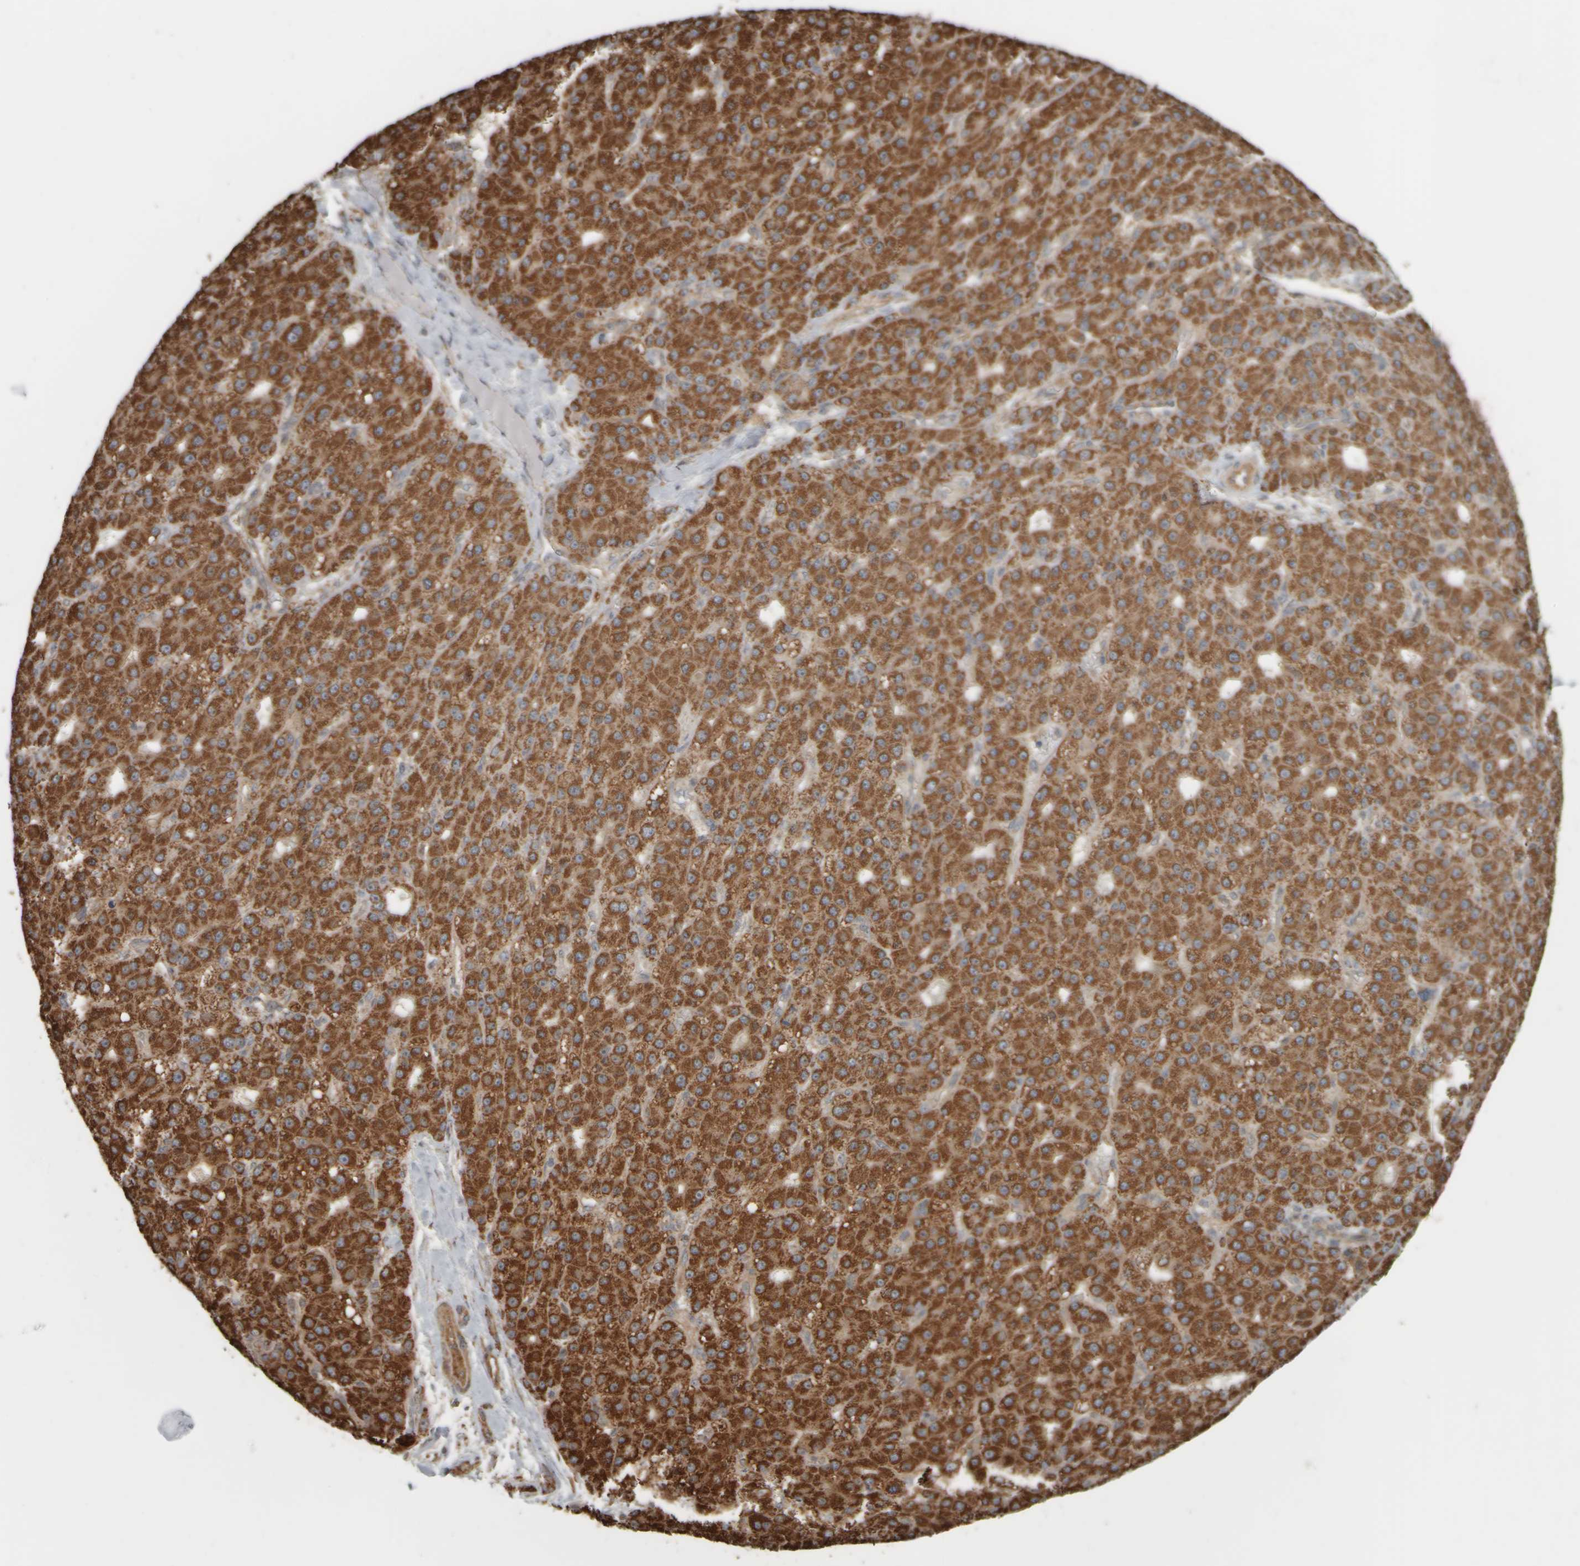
{"staining": {"intensity": "strong", "quantity": ">75%", "location": "cytoplasmic/membranous"}, "tissue": "liver cancer", "cell_type": "Tumor cells", "image_type": "cancer", "snomed": [{"axis": "morphology", "description": "Carcinoma, Hepatocellular, NOS"}, {"axis": "topography", "description": "Liver"}], "caption": "Immunohistochemical staining of liver cancer displays strong cytoplasmic/membranous protein staining in about >75% of tumor cells.", "gene": "APBB2", "patient": {"sex": "male", "age": 67}}